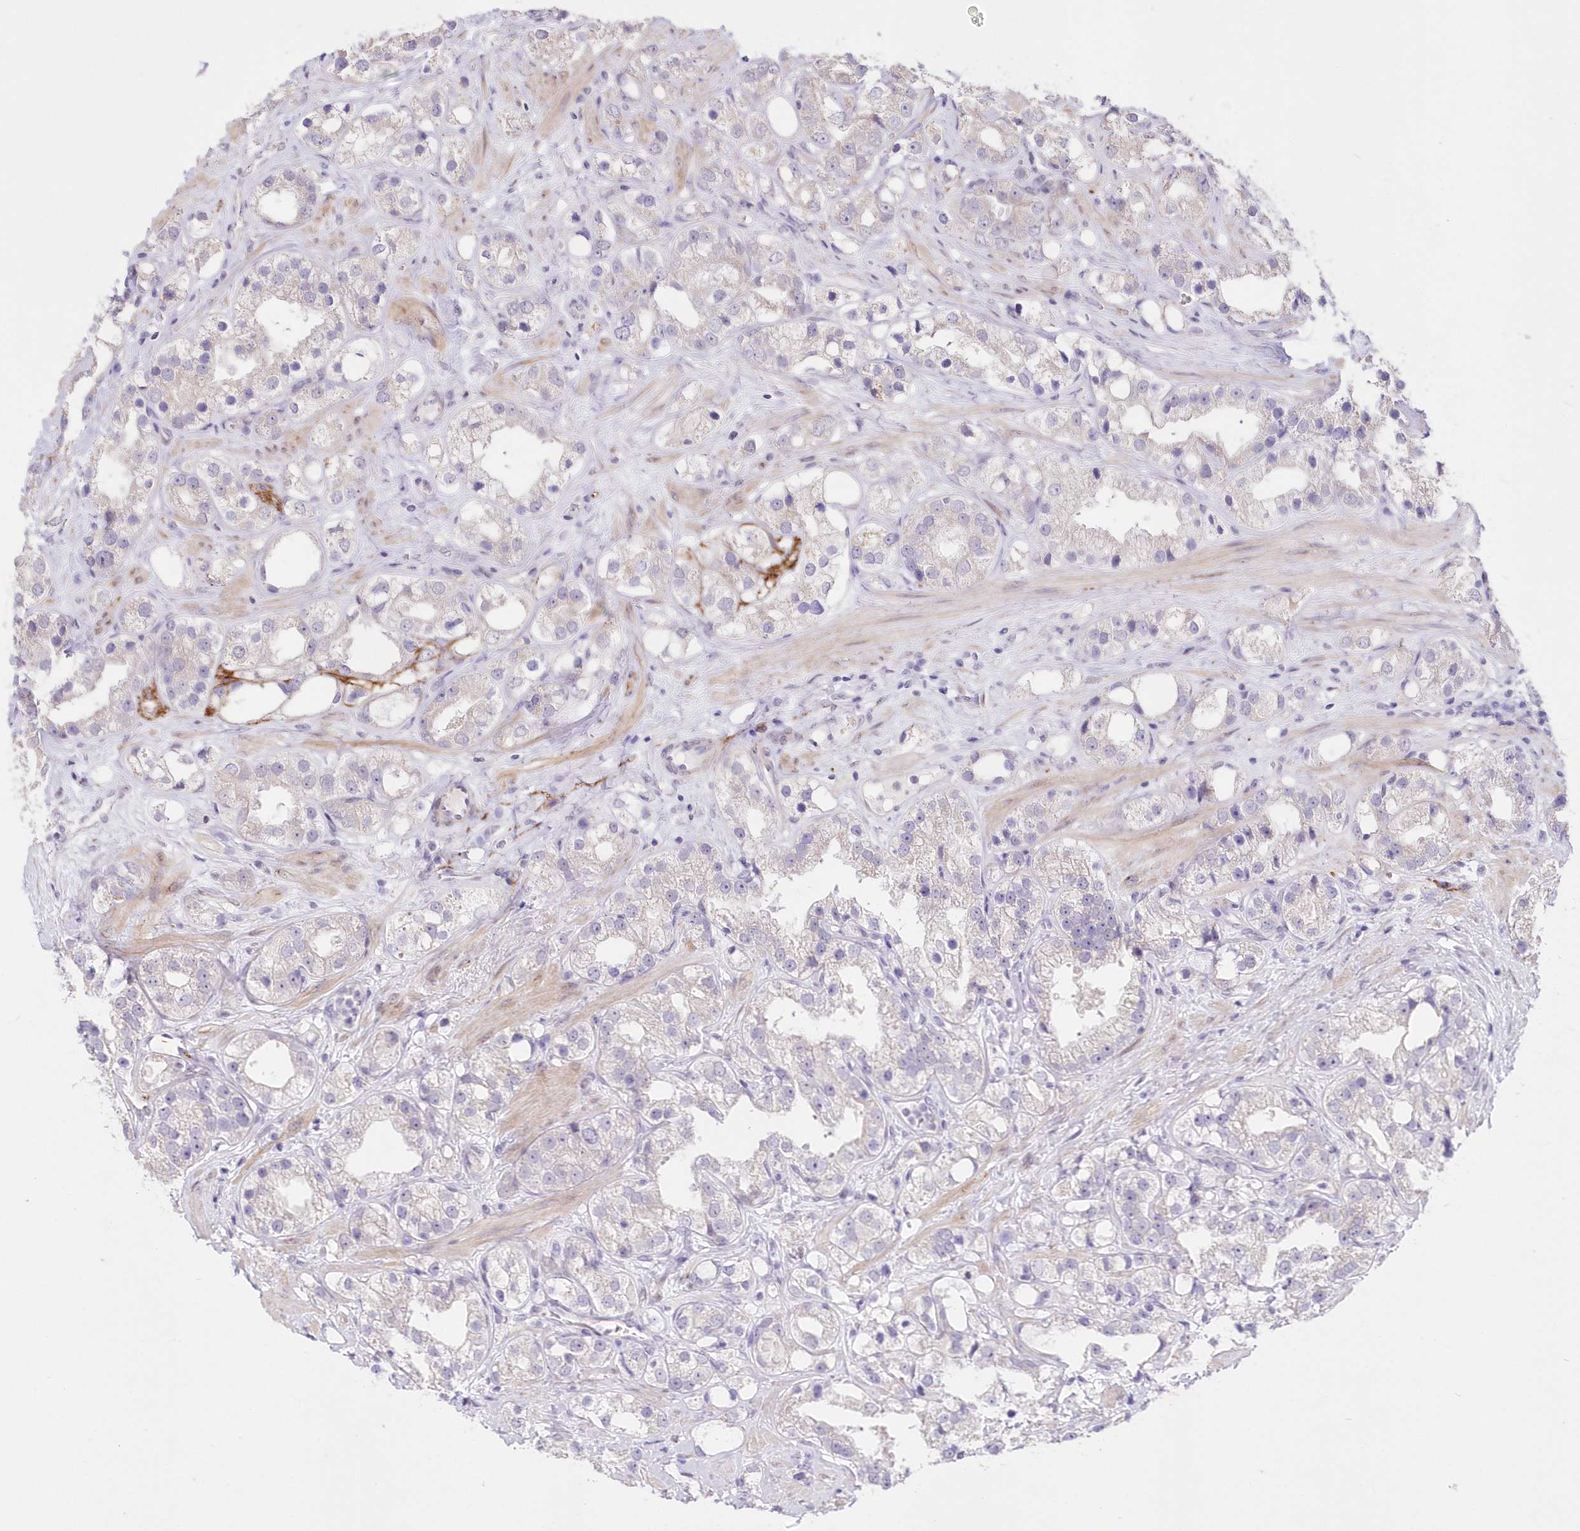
{"staining": {"intensity": "negative", "quantity": "none", "location": "none"}, "tissue": "prostate cancer", "cell_type": "Tumor cells", "image_type": "cancer", "snomed": [{"axis": "morphology", "description": "Adenocarcinoma, NOS"}, {"axis": "topography", "description": "Prostate"}], "caption": "Human prostate cancer stained for a protein using IHC exhibits no expression in tumor cells.", "gene": "FAM241B", "patient": {"sex": "male", "age": 79}}